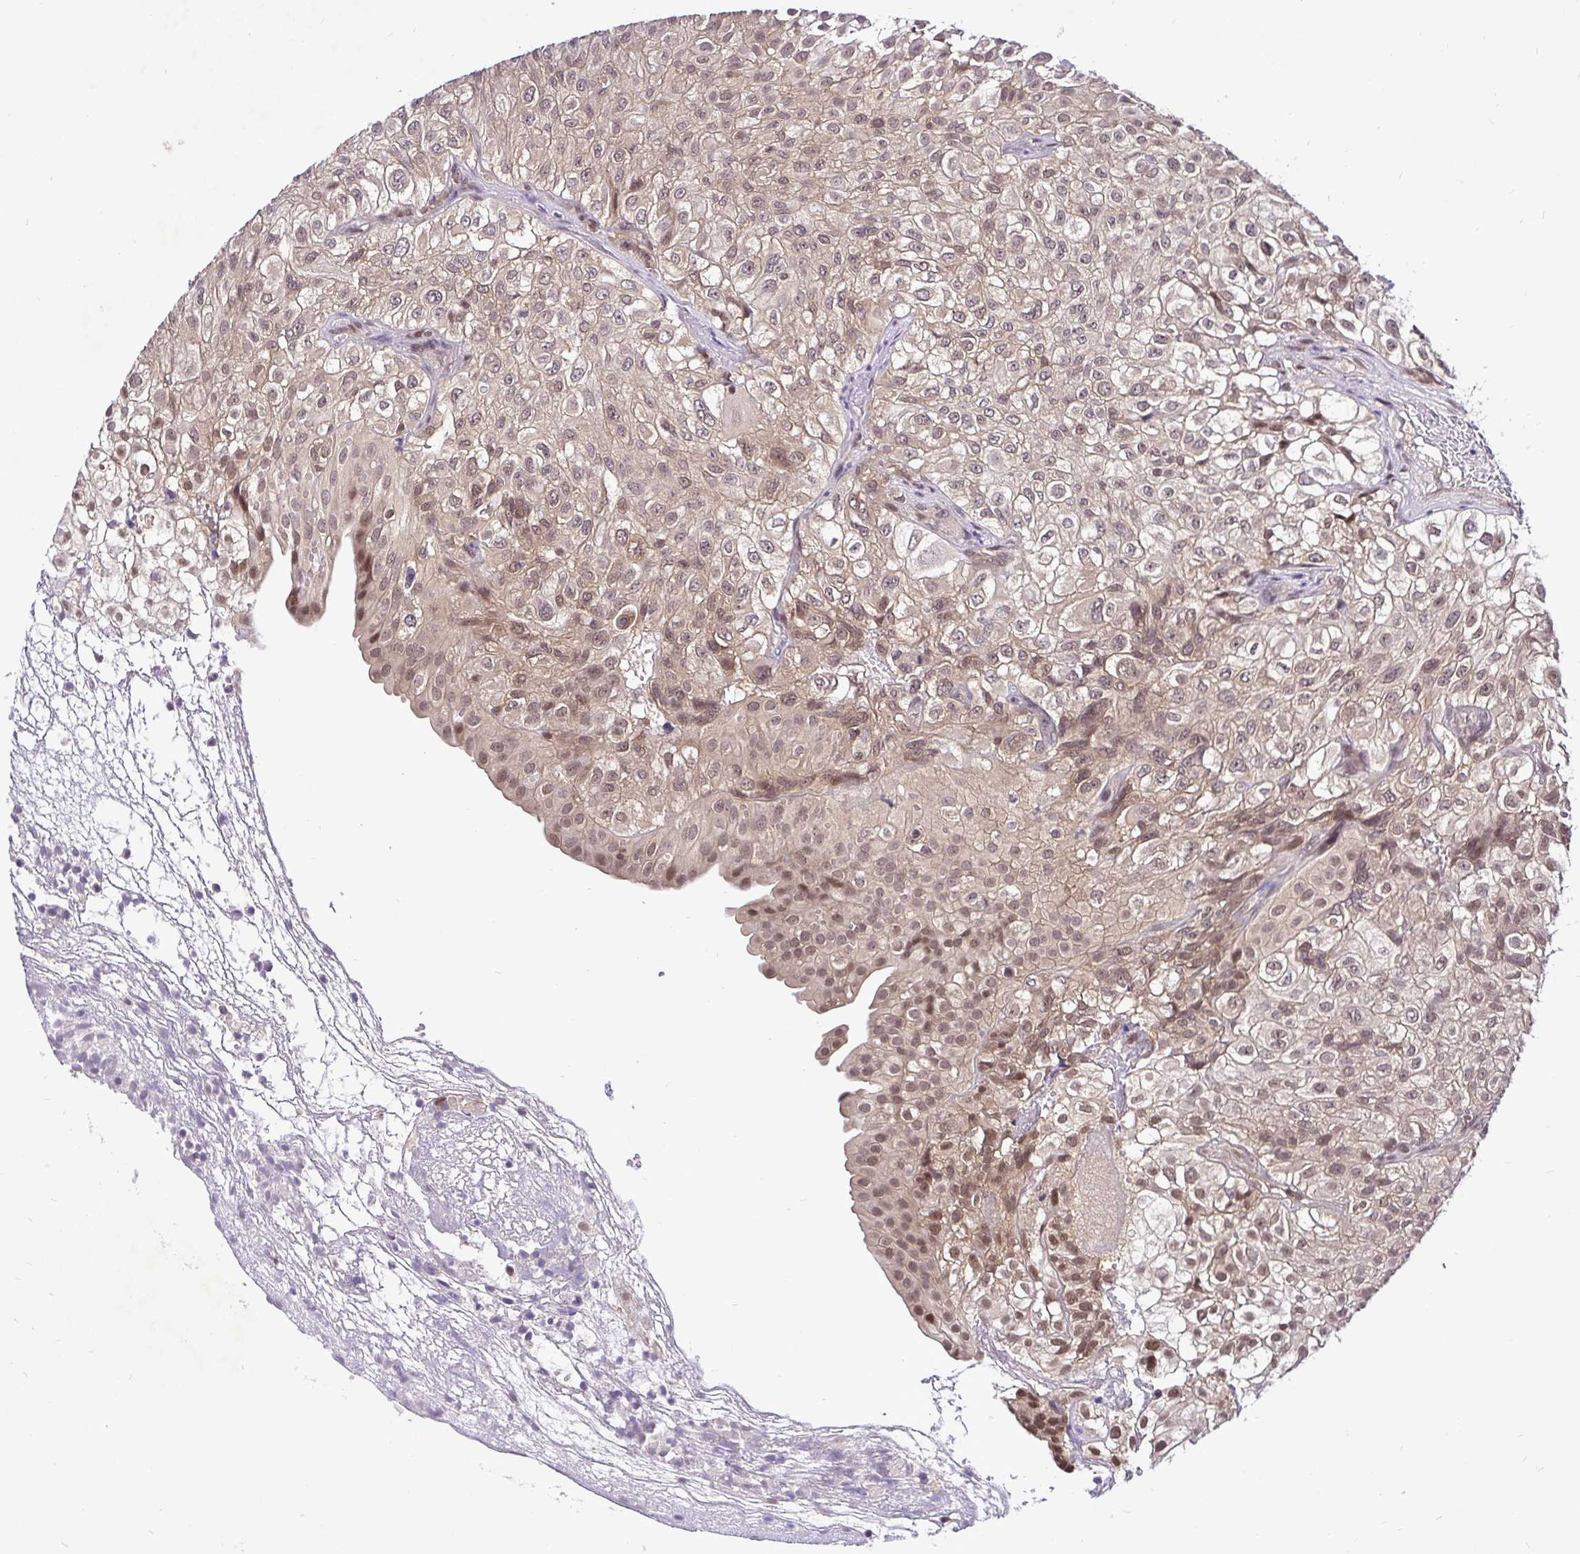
{"staining": {"intensity": "moderate", "quantity": ">75%", "location": "cytoplasmic/membranous,nuclear"}, "tissue": "urothelial cancer", "cell_type": "Tumor cells", "image_type": "cancer", "snomed": [{"axis": "morphology", "description": "Urothelial carcinoma, High grade"}, {"axis": "topography", "description": "Urinary bladder"}], "caption": "A photomicrograph showing moderate cytoplasmic/membranous and nuclear expression in about >75% of tumor cells in high-grade urothelial carcinoma, as visualized by brown immunohistochemical staining.", "gene": "UBE2M", "patient": {"sex": "male", "age": 56}}